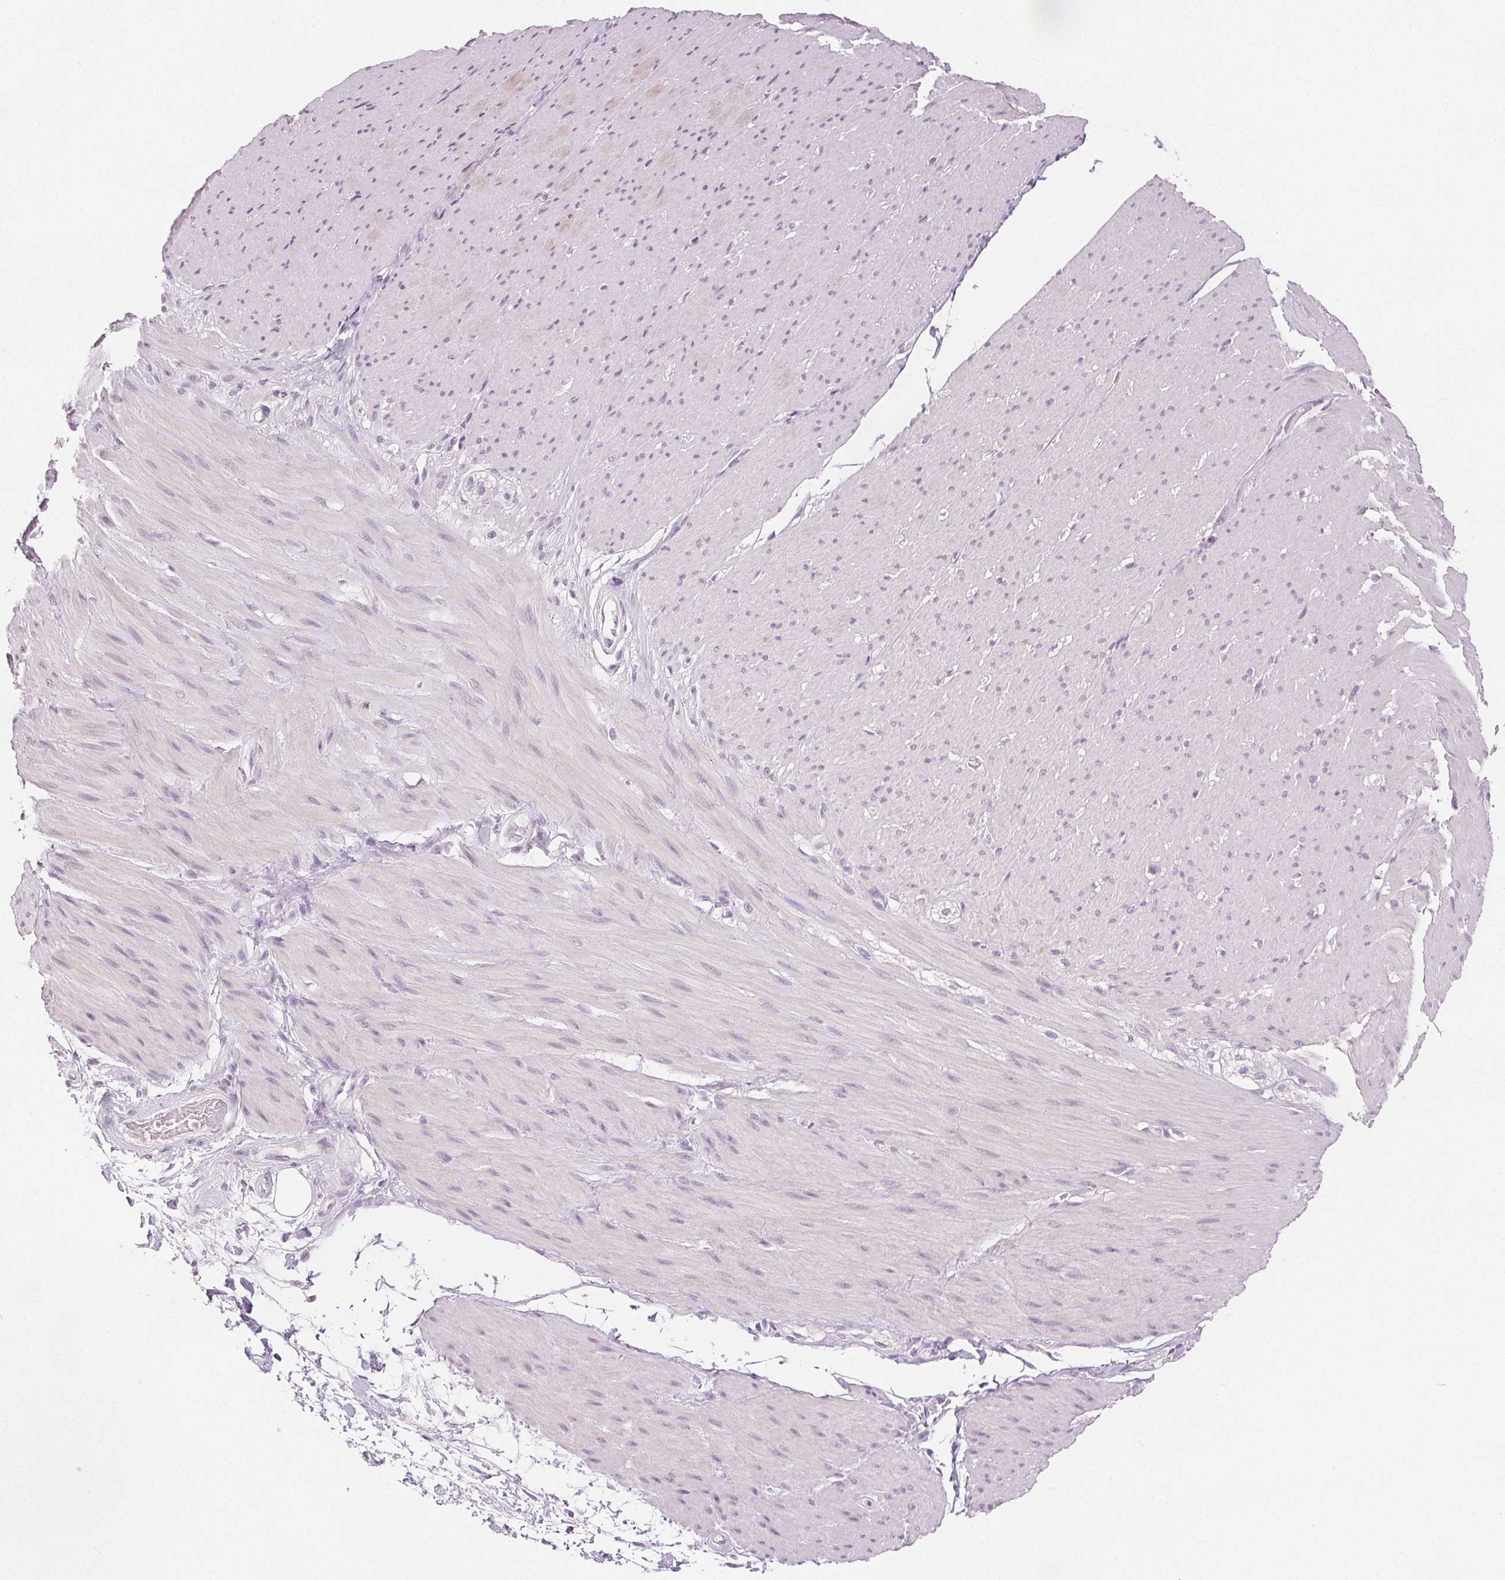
{"staining": {"intensity": "negative", "quantity": "none", "location": "none"}, "tissue": "smooth muscle", "cell_type": "Smooth muscle cells", "image_type": "normal", "snomed": [{"axis": "morphology", "description": "Normal tissue, NOS"}, {"axis": "topography", "description": "Smooth muscle"}, {"axis": "topography", "description": "Rectum"}], "caption": "Histopathology image shows no protein expression in smooth muscle cells of unremarkable smooth muscle.", "gene": "CA12", "patient": {"sex": "male", "age": 53}}